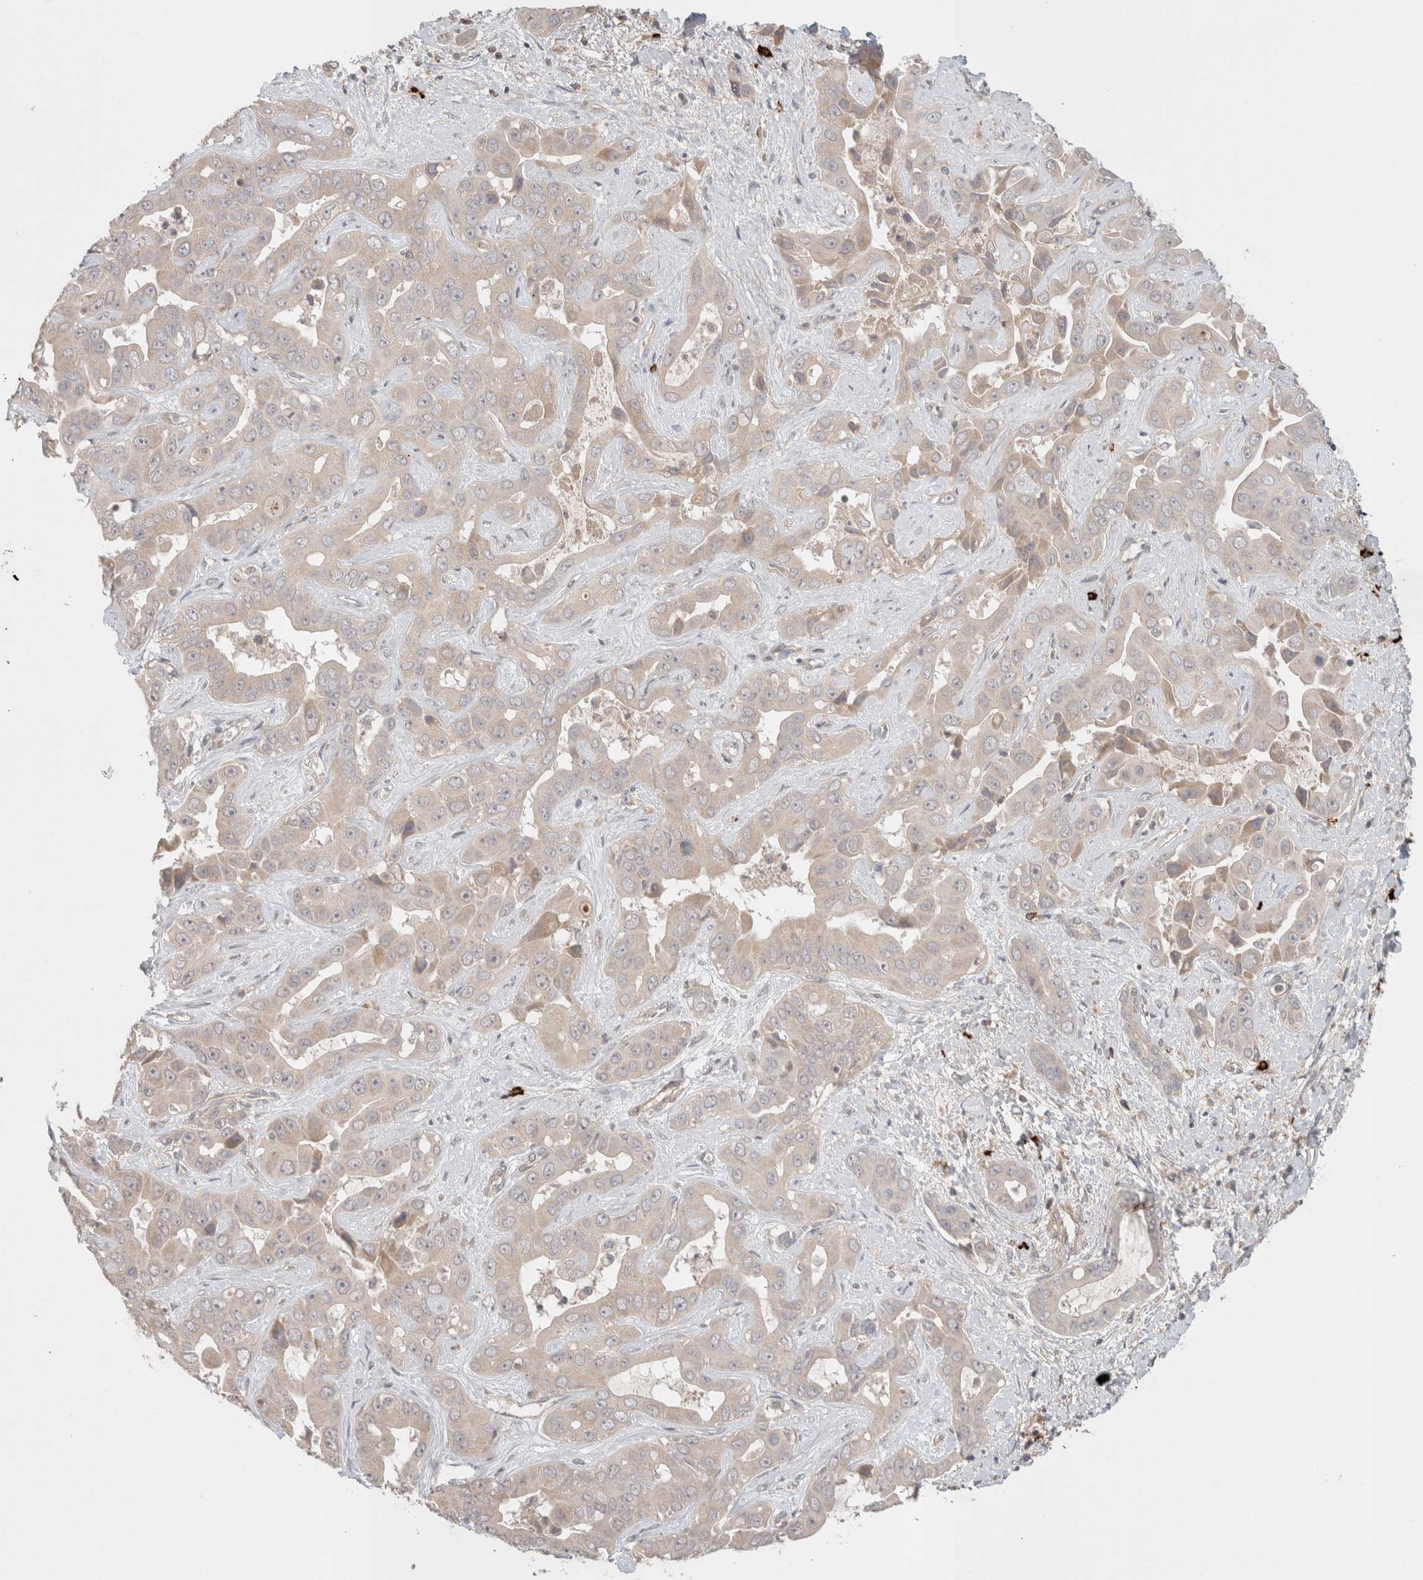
{"staining": {"intensity": "negative", "quantity": "none", "location": "none"}, "tissue": "liver cancer", "cell_type": "Tumor cells", "image_type": "cancer", "snomed": [{"axis": "morphology", "description": "Cholangiocarcinoma"}, {"axis": "topography", "description": "Liver"}], "caption": "The IHC micrograph has no significant expression in tumor cells of cholangiocarcinoma (liver) tissue.", "gene": "HSPG2", "patient": {"sex": "female", "age": 52}}